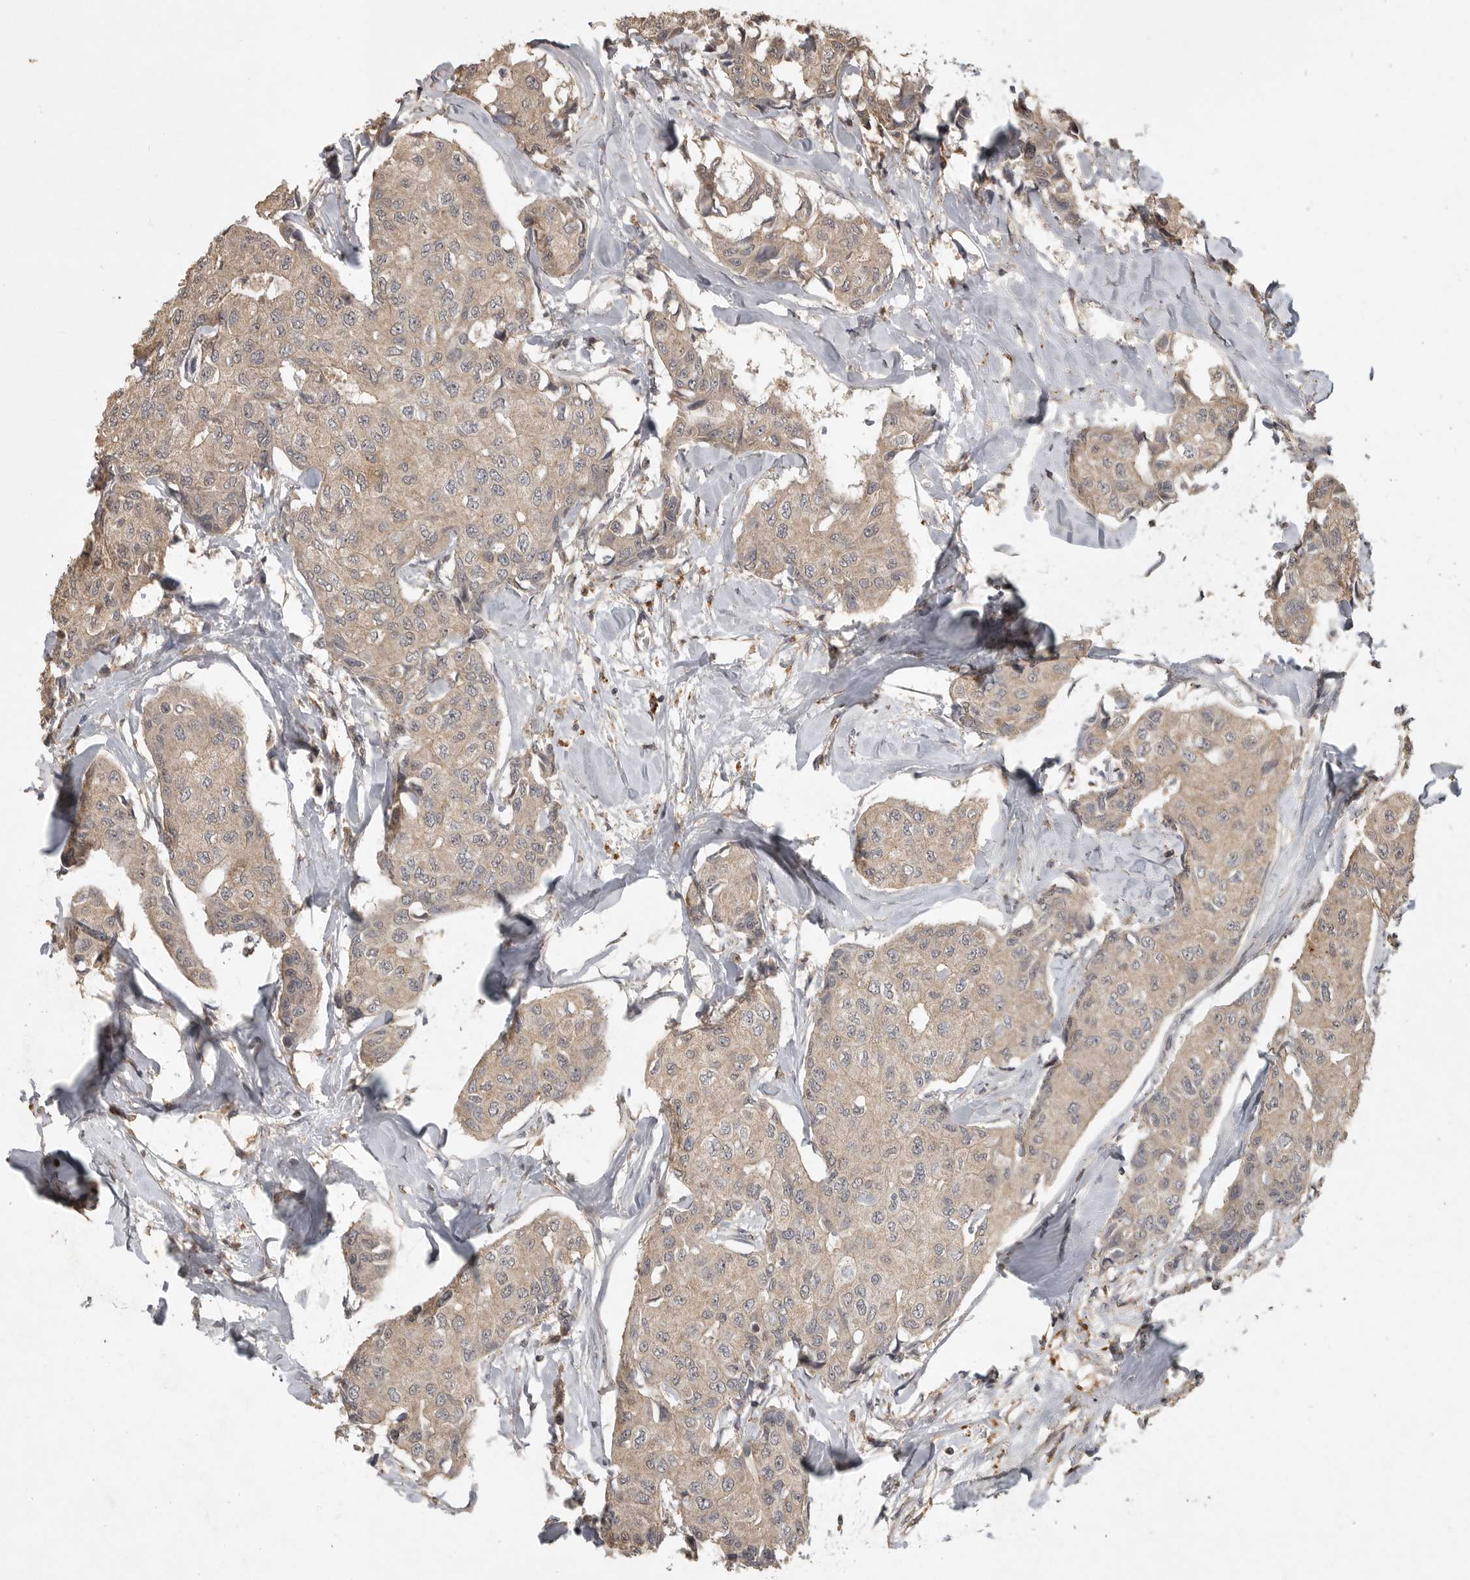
{"staining": {"intensity": "weak", "quantity": ">75%", "location": "cytoplasmic/membranous"}, "tissue": "breast cancer", "cell_type": "Tumor cells", "image_type": "cancer", "snomed": [{"axis": "morphology", "description": "Duct carcinoma"}, {"axis": "topography", "description": "Breast"}], "caption": "Weak cytoplasmic/membranous expression is present in about >75% of tumor cells in breast invasive ductal carcinoma.", "gene": "ADAMTS4", "patient": {"sex": "female", "age": 80}}